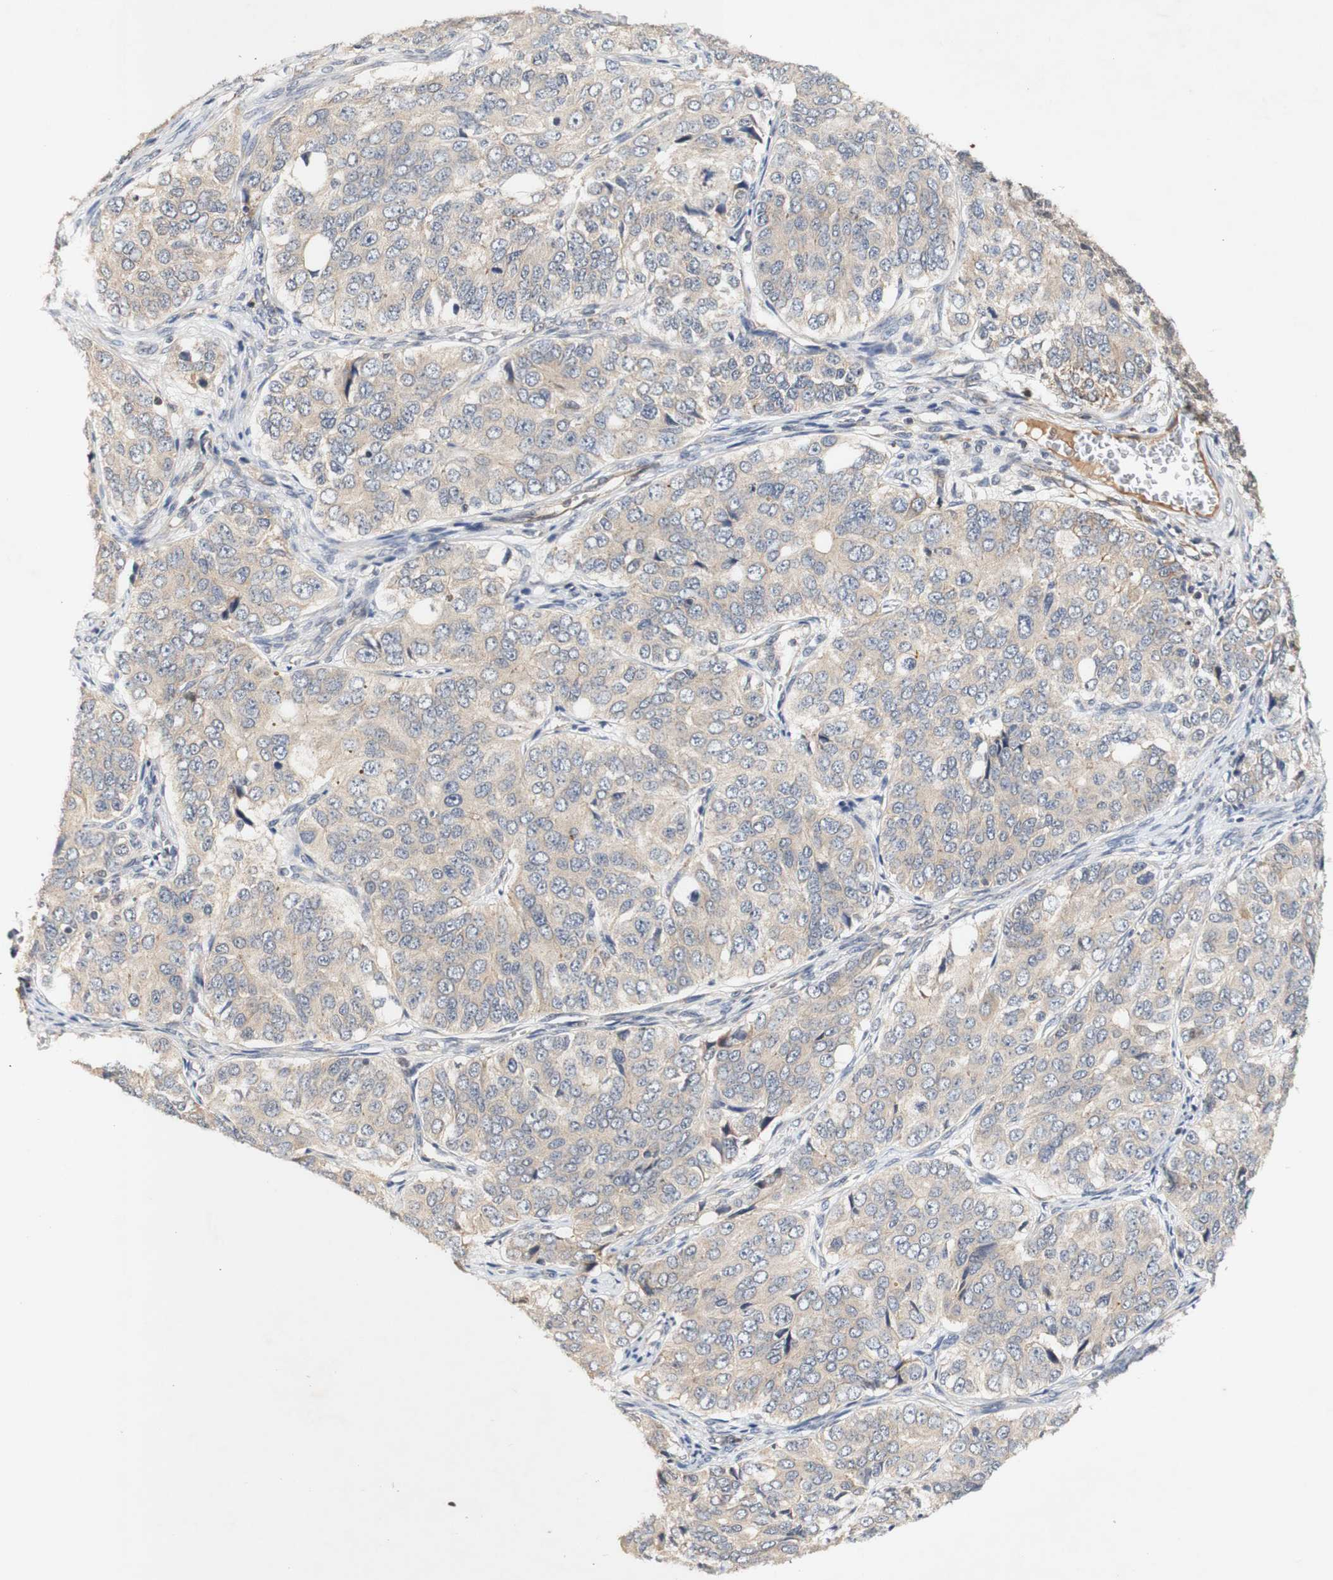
{"staining": {"intensity": "weak", "quantity": ">75%", "location": "cytoplasmic/membranous"}, "tissue": "ovarian cancer", "cell_type": "Tumor cells", "image_type": "cancer", "snomed": [{"axis": "morphology", "description": "Carcinoma, endometroid"}, {"axis": "topography", "description": "Ovary"}], "caption": "DAB (3,3'-diaminobenzidine) immunohistochemical staining of human ovarian endometroid carcinoma shows weak cytoplasmic/membranous protein expression in approximately >75% of tumor cells. The staining is performed using DAB (3,3'-diaminobenzidine) brown chromogen to label protein expression. The nuclei are counter-stained blue using hematoxylin.", "gene": "PIN1", "patient": {"sex": "female", "age": 51}}